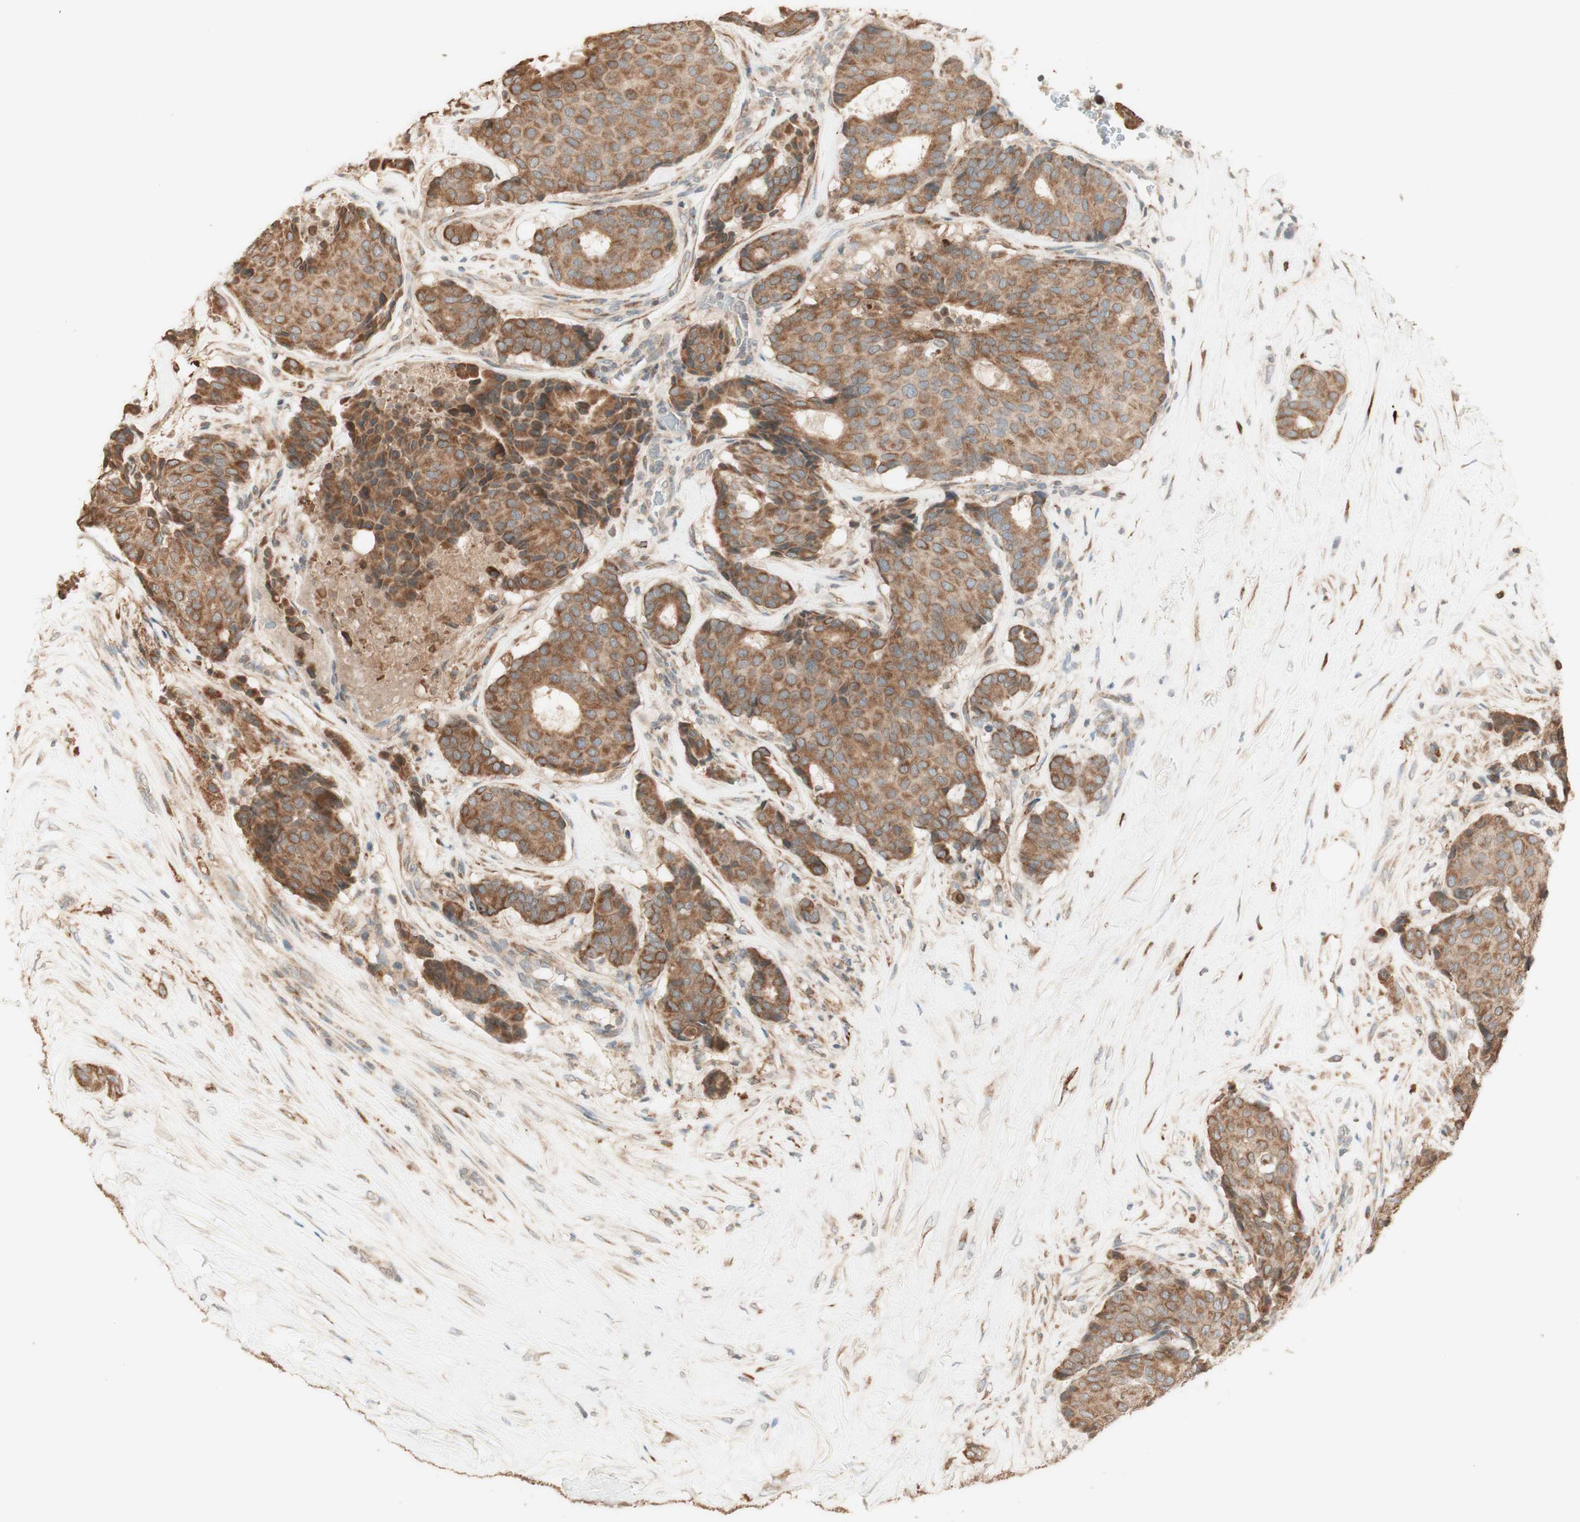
{"staining": {"intensity": "moderate", "quantity": ">75%", "location": "cytoplasmic/membranous"}, "tissue": "breast cancer", "cell_type": "Tumor cells", "image_type": "cancer", "snomed": [{"axis": "morphology", "description": "Duct carcinoma"}, {"axis": "topography", "description": "Breast"}], "caption": "Protein staining by immunohistochemistry reveals moderate cytoplasmic/membranous positivity in about >75% of tumor cells in intraductal carcinoma (breast). The staining is performed using DAB (3,3'-diaminobenzidine) brown chromogen to label protein expression. The nuclei are counter-stained blue using hematoxylin.", "gene": "CLCN2", "patient": {"sex": "female", "age": 75}}